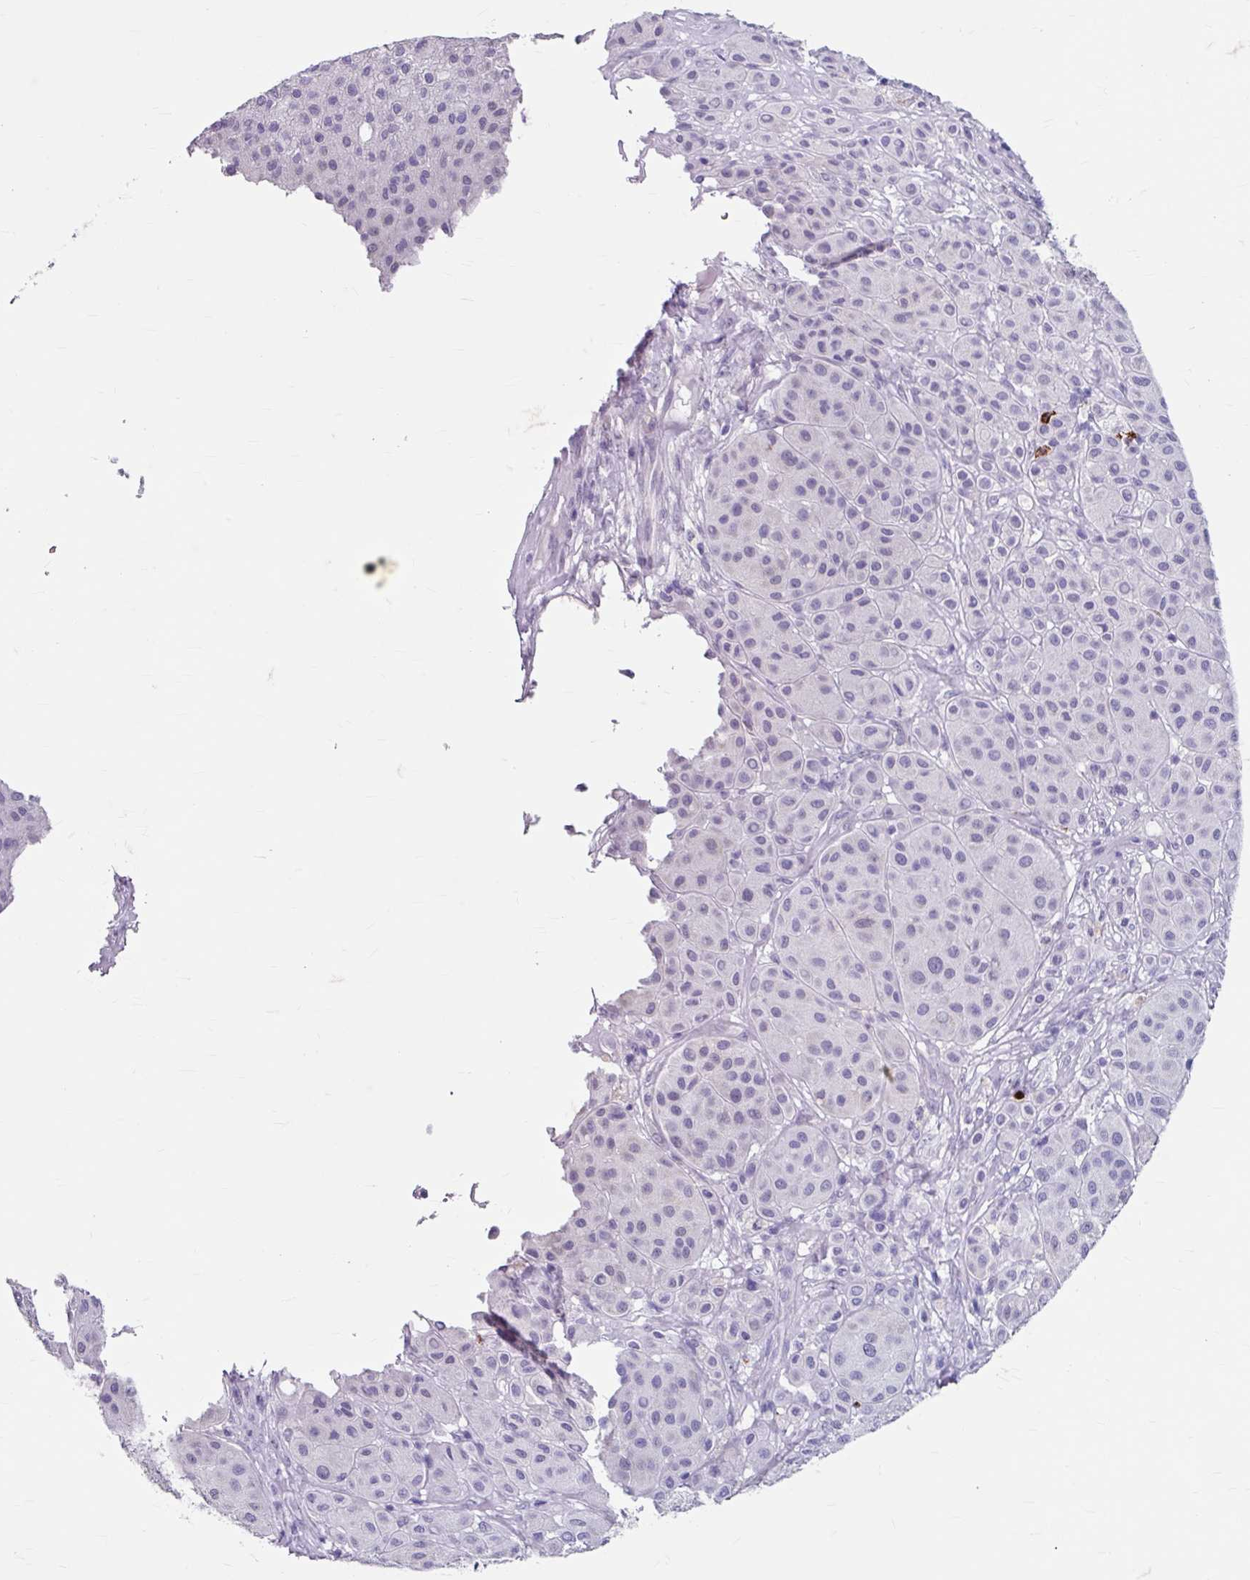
{"staining": {"intensity": "negative", "quantity": "none", "location": "none"}, "tissue": "melanoma", "cell_type": "Tumor cells", "image_type": "cancer", "snomed": [{"axis": "morphology", "description": "Malignant melanoma, Metastatic site"}, {"axis": "topography", "description": "Smooth muscle"}], "caption": "The micrograph demonstrates no significant expression in tumor cells of melanoma.", "gene": "ANKRD1", "patient": {"sex": "male", "age": 41}}